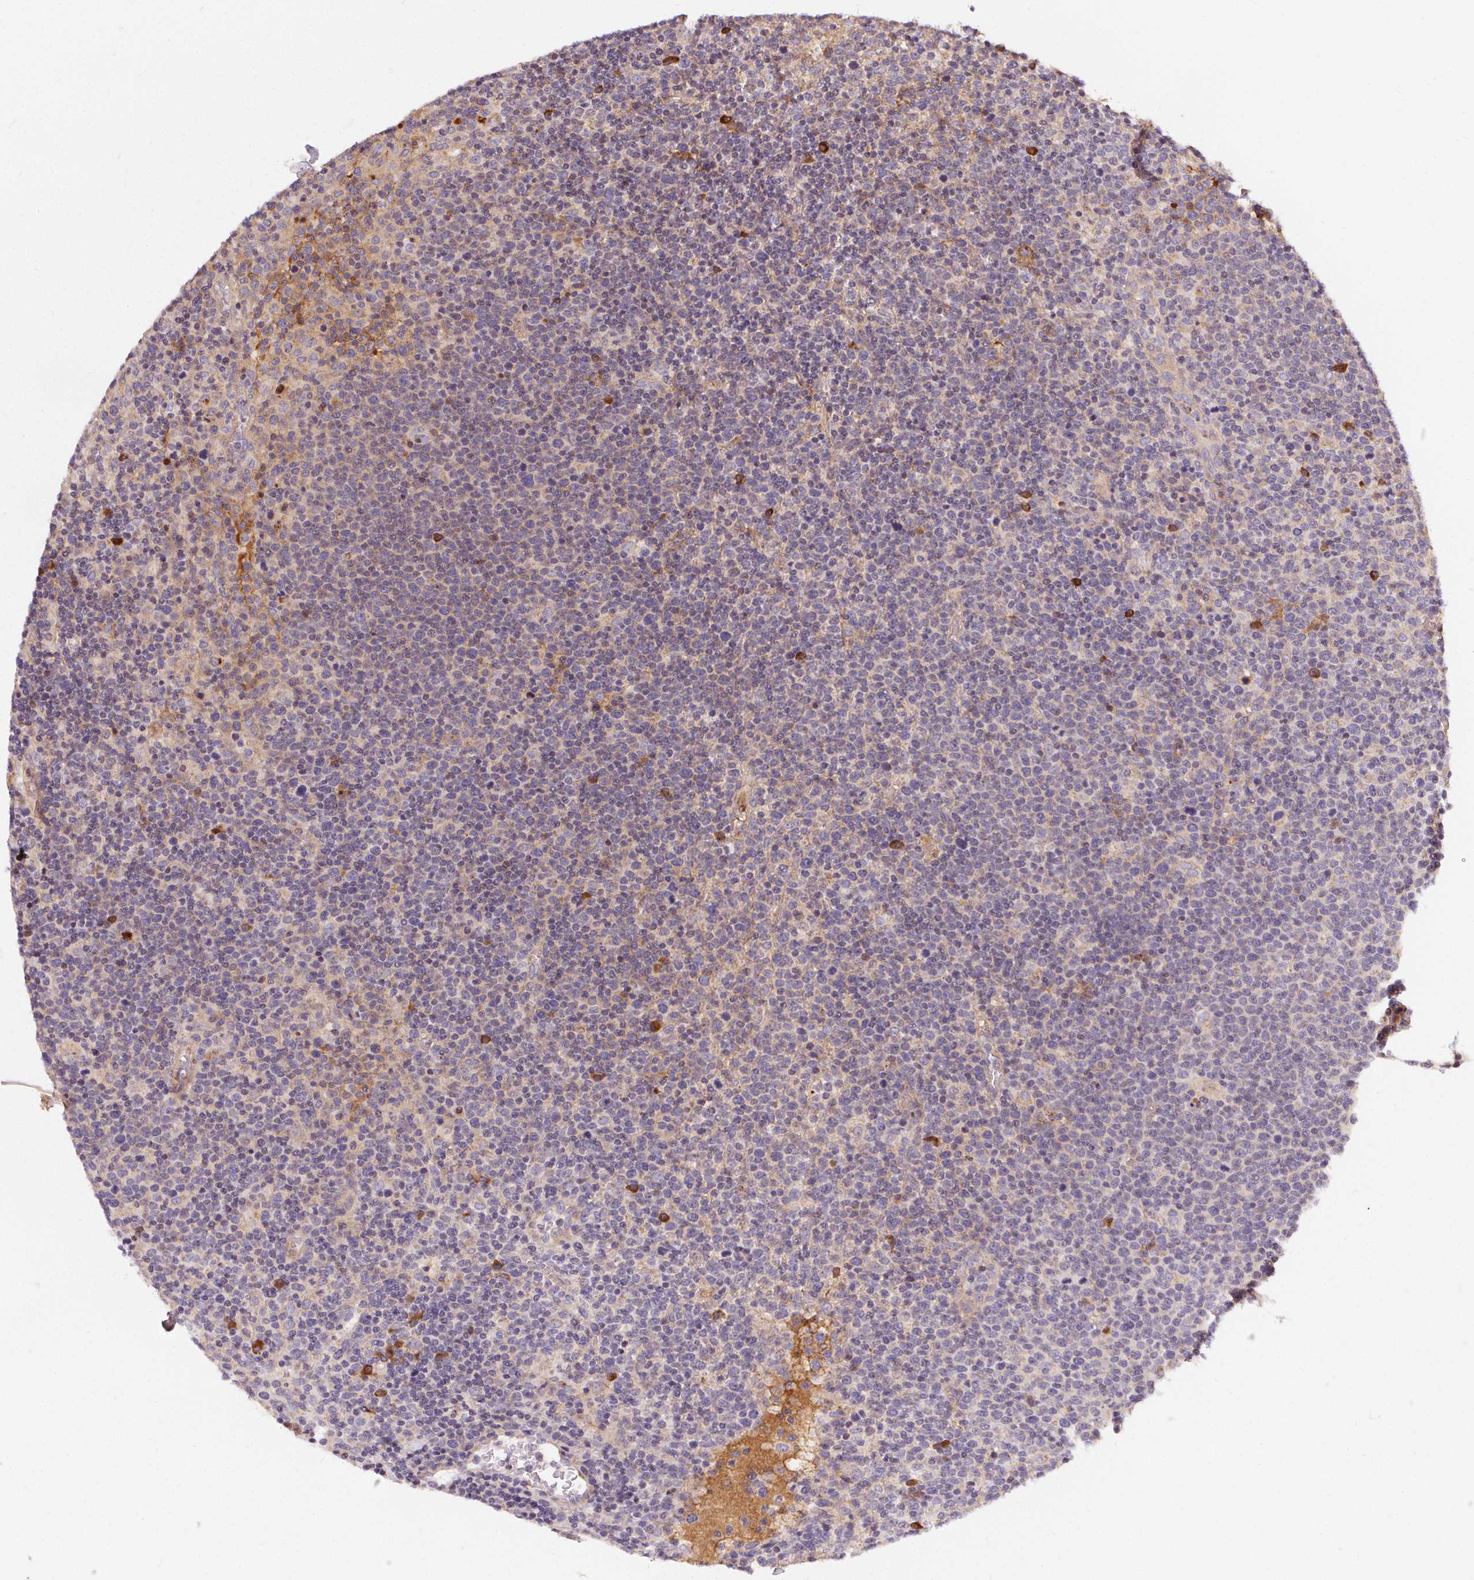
{"staining": {"intensity": "negative", "quantity": "none", "location": "none"}, "tissue": "lymphoma", "cell_type": "Tumor cells", "image_type": "cancer", "snomed": [{"axis": "morphology", "description": "Malignant lymphoma, non-Hodgkin's type, High grade"}, {"axis": "topography", "description": "Lymph node"}], "caption": "There is no significant positivity in tumor cells of lymphoma.", "gene": "APLP1", "patient": {"sex": "male", "age": 61}}